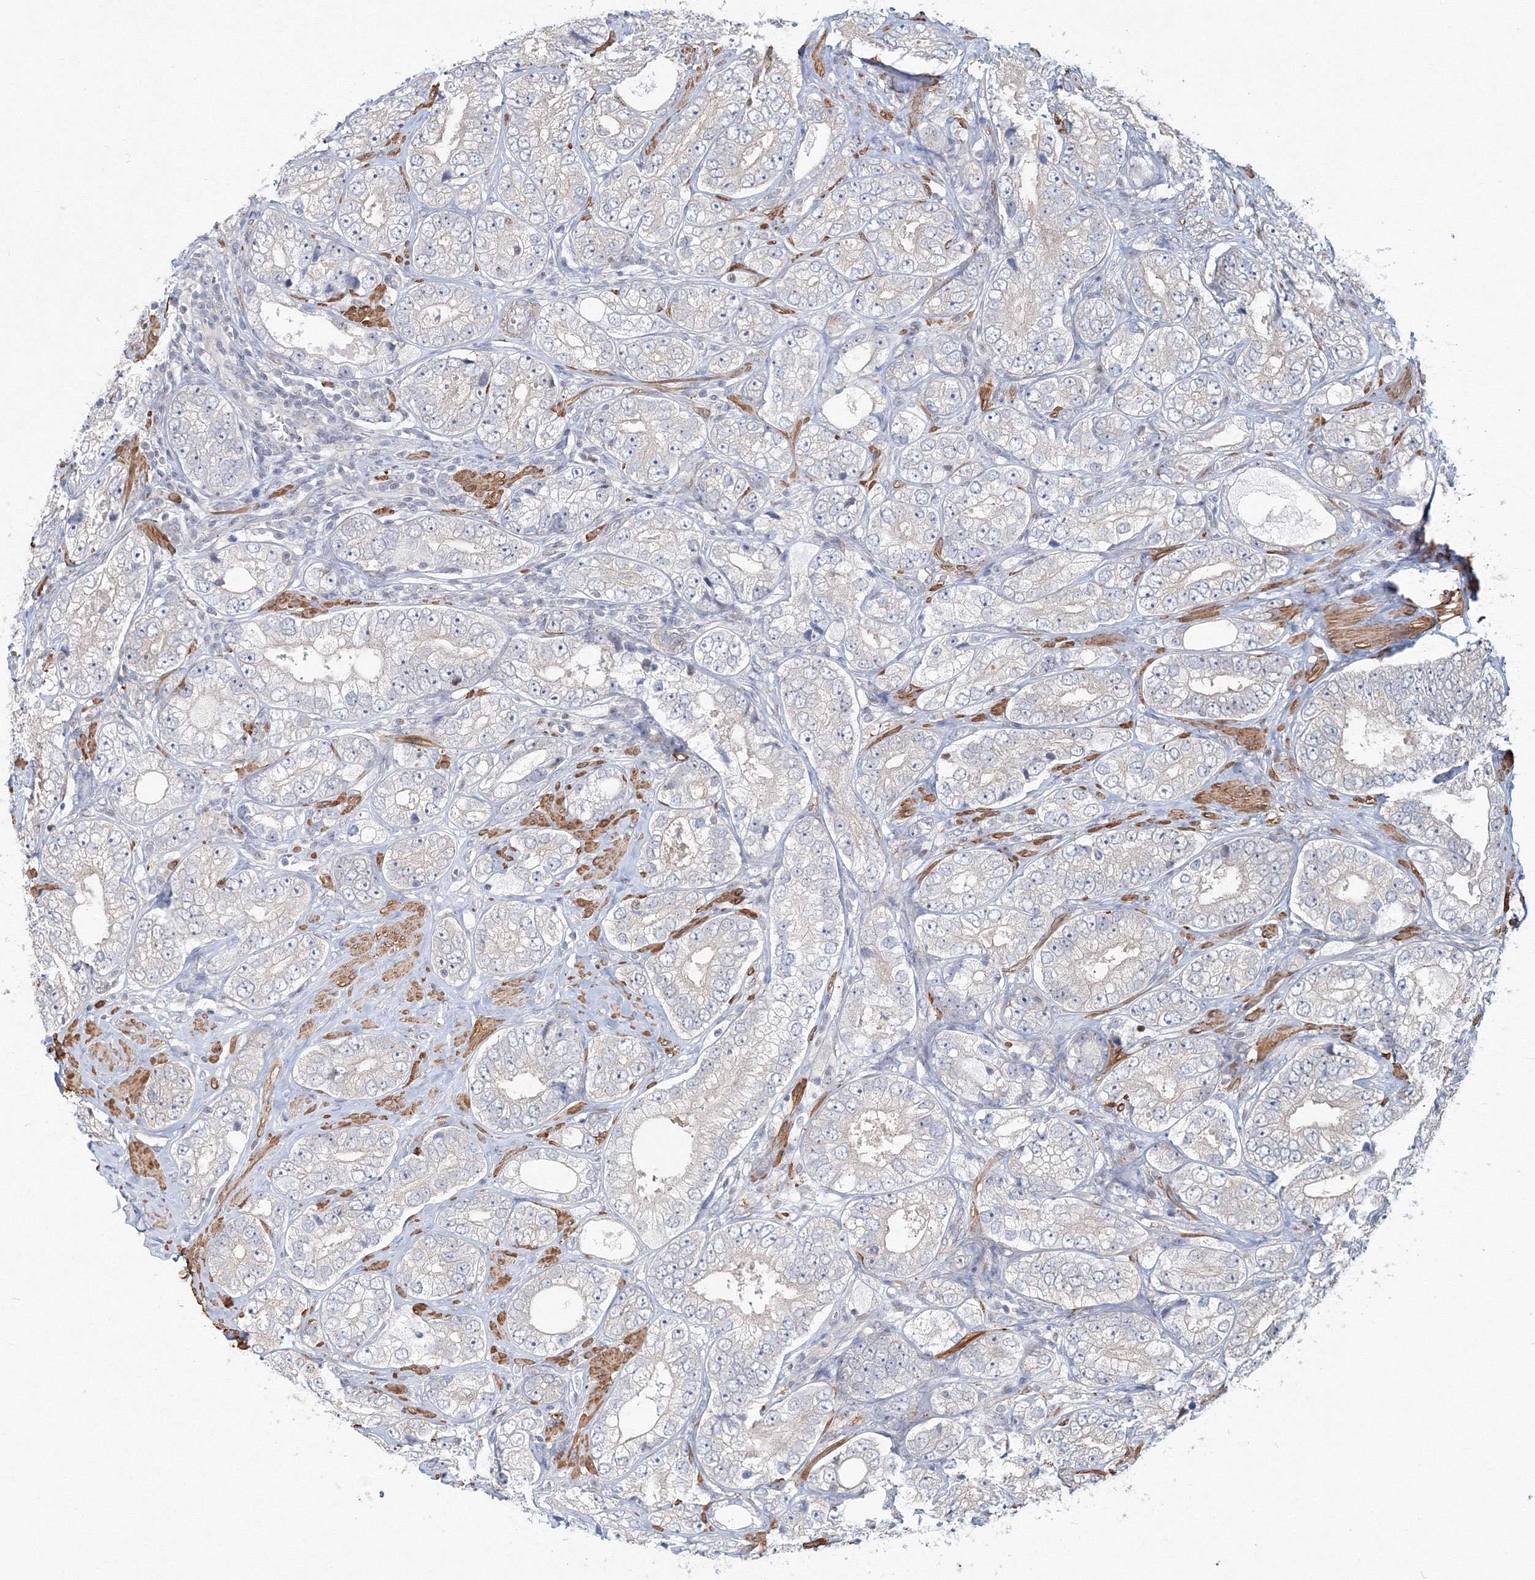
{"staining": {"intensity": "negative", "quantity": "none", "location": "none"}, "tissue": "prostate cancer", "cell_type": "Tumor cells", "image_type": "cancer", "snomed": [{"axis": "morphology", "description": "Adenocarcinoma, High grade"}, {"axis": "topography", "description": "Prostate"}], "caption": "IHC photomicrograph of prostate cancer stained for a protein (brown), which shows no expression in tumor cells. Nuclei are stained in blue.", "gene": "ARHGAP21", "patient": {"sex": "male", "age": 56}}